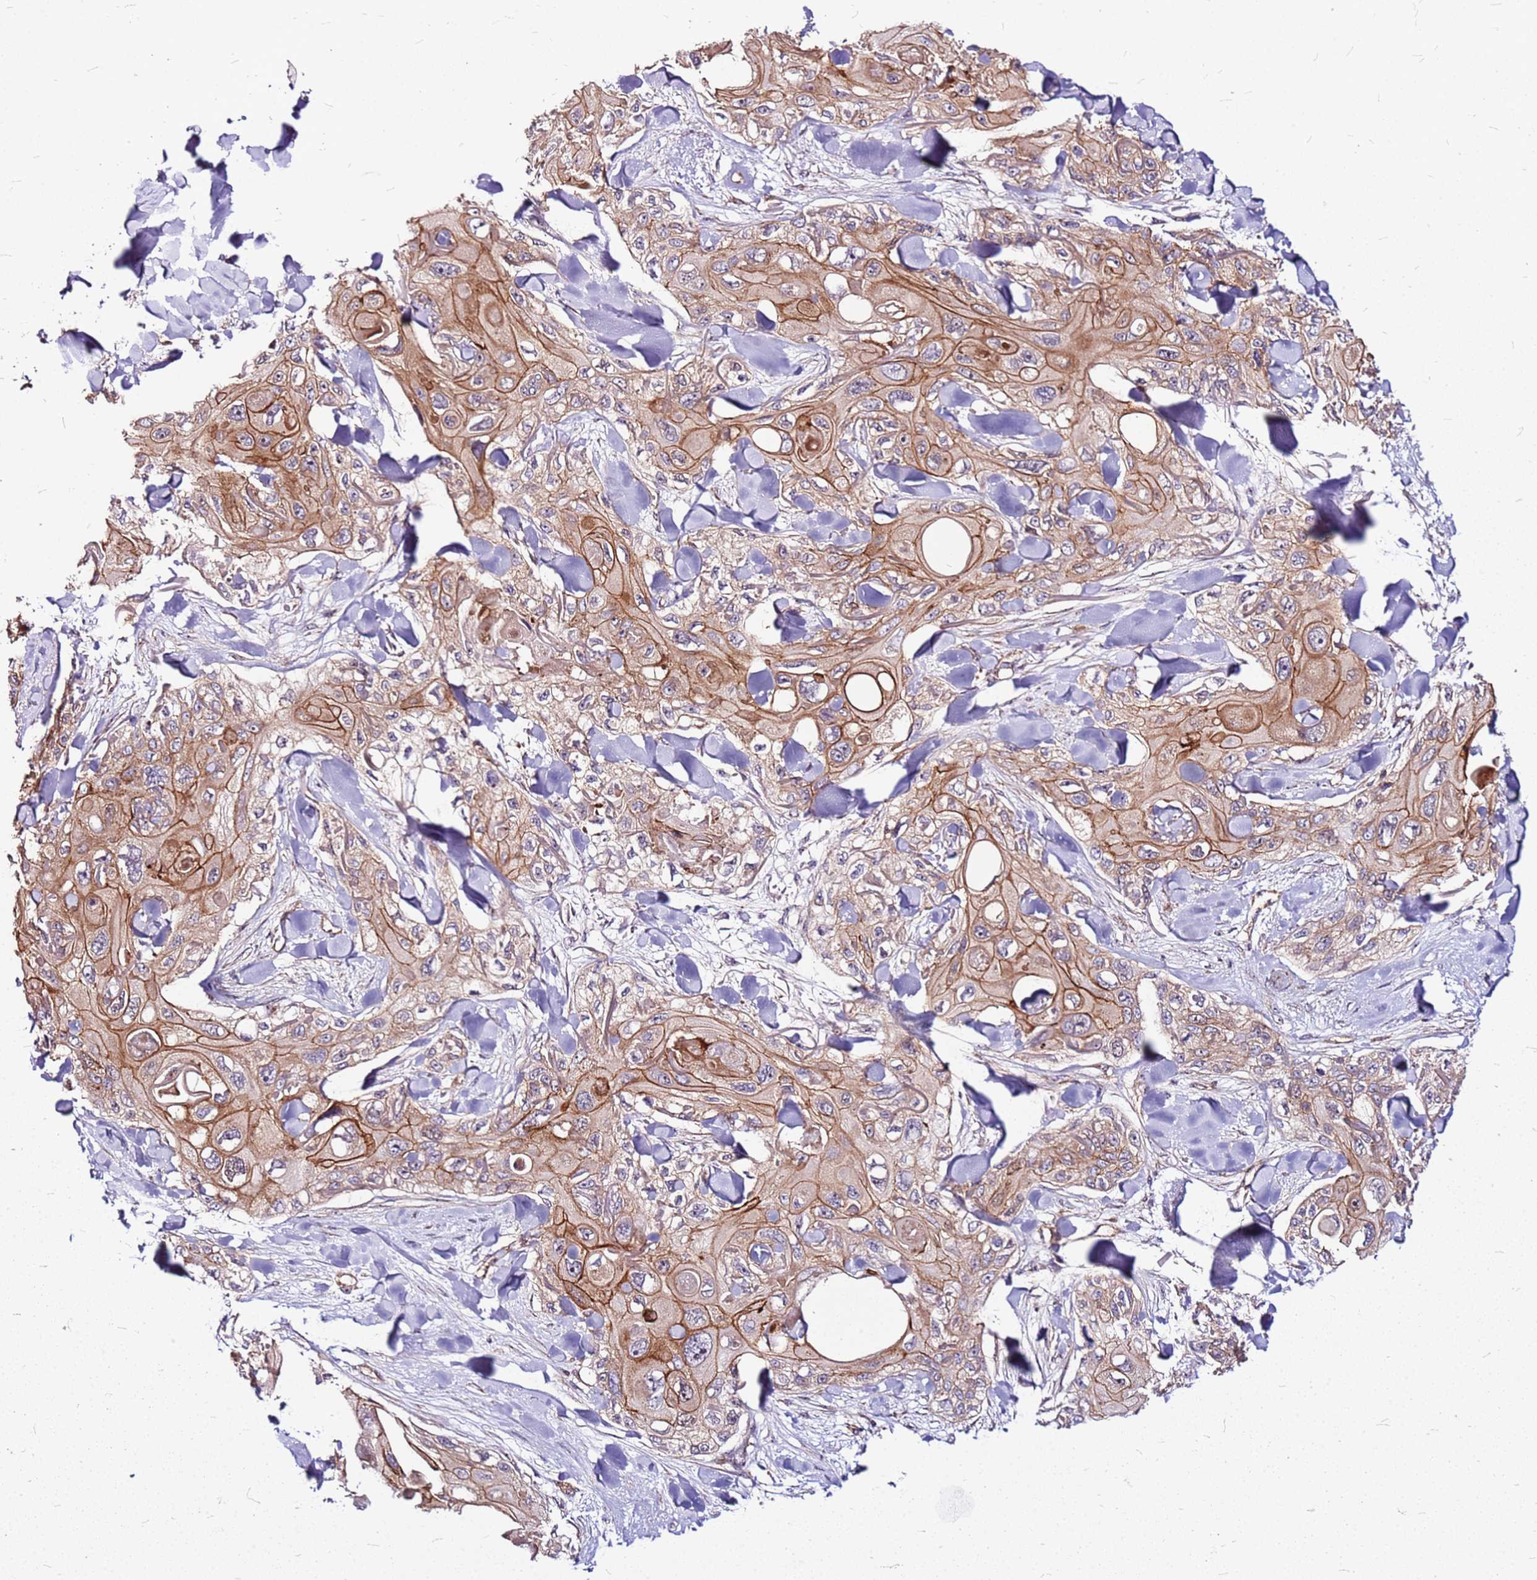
{"staining": {"intensity": "moderate", "quantity": ">75%", "location": "cytoplasmic/membranous"}, "tissue": "skin cancer", "cell_type": "Tumor cells", "image_type": "cancer", "snomed": [{"axis": "morphology", "description": "Normal tissue, NOS"}, {"axis": "morphology", "description": "Squamous cell carcinoma, NOS"}, {"axis": "topography", "description": "Skin"}], "caption": "DAB (3,3'-diaminobenzidine) immunohistochemical staining of skin cancer (squamous cell carcinoma) reveals moderate cytoplasmic/membranous protein expression in about >75% of tumor cells. (IHC, brightfield microscopy, high magnification).", "gene": "TOPAZ1", "patient": {"sex": "male", "age": 72}}